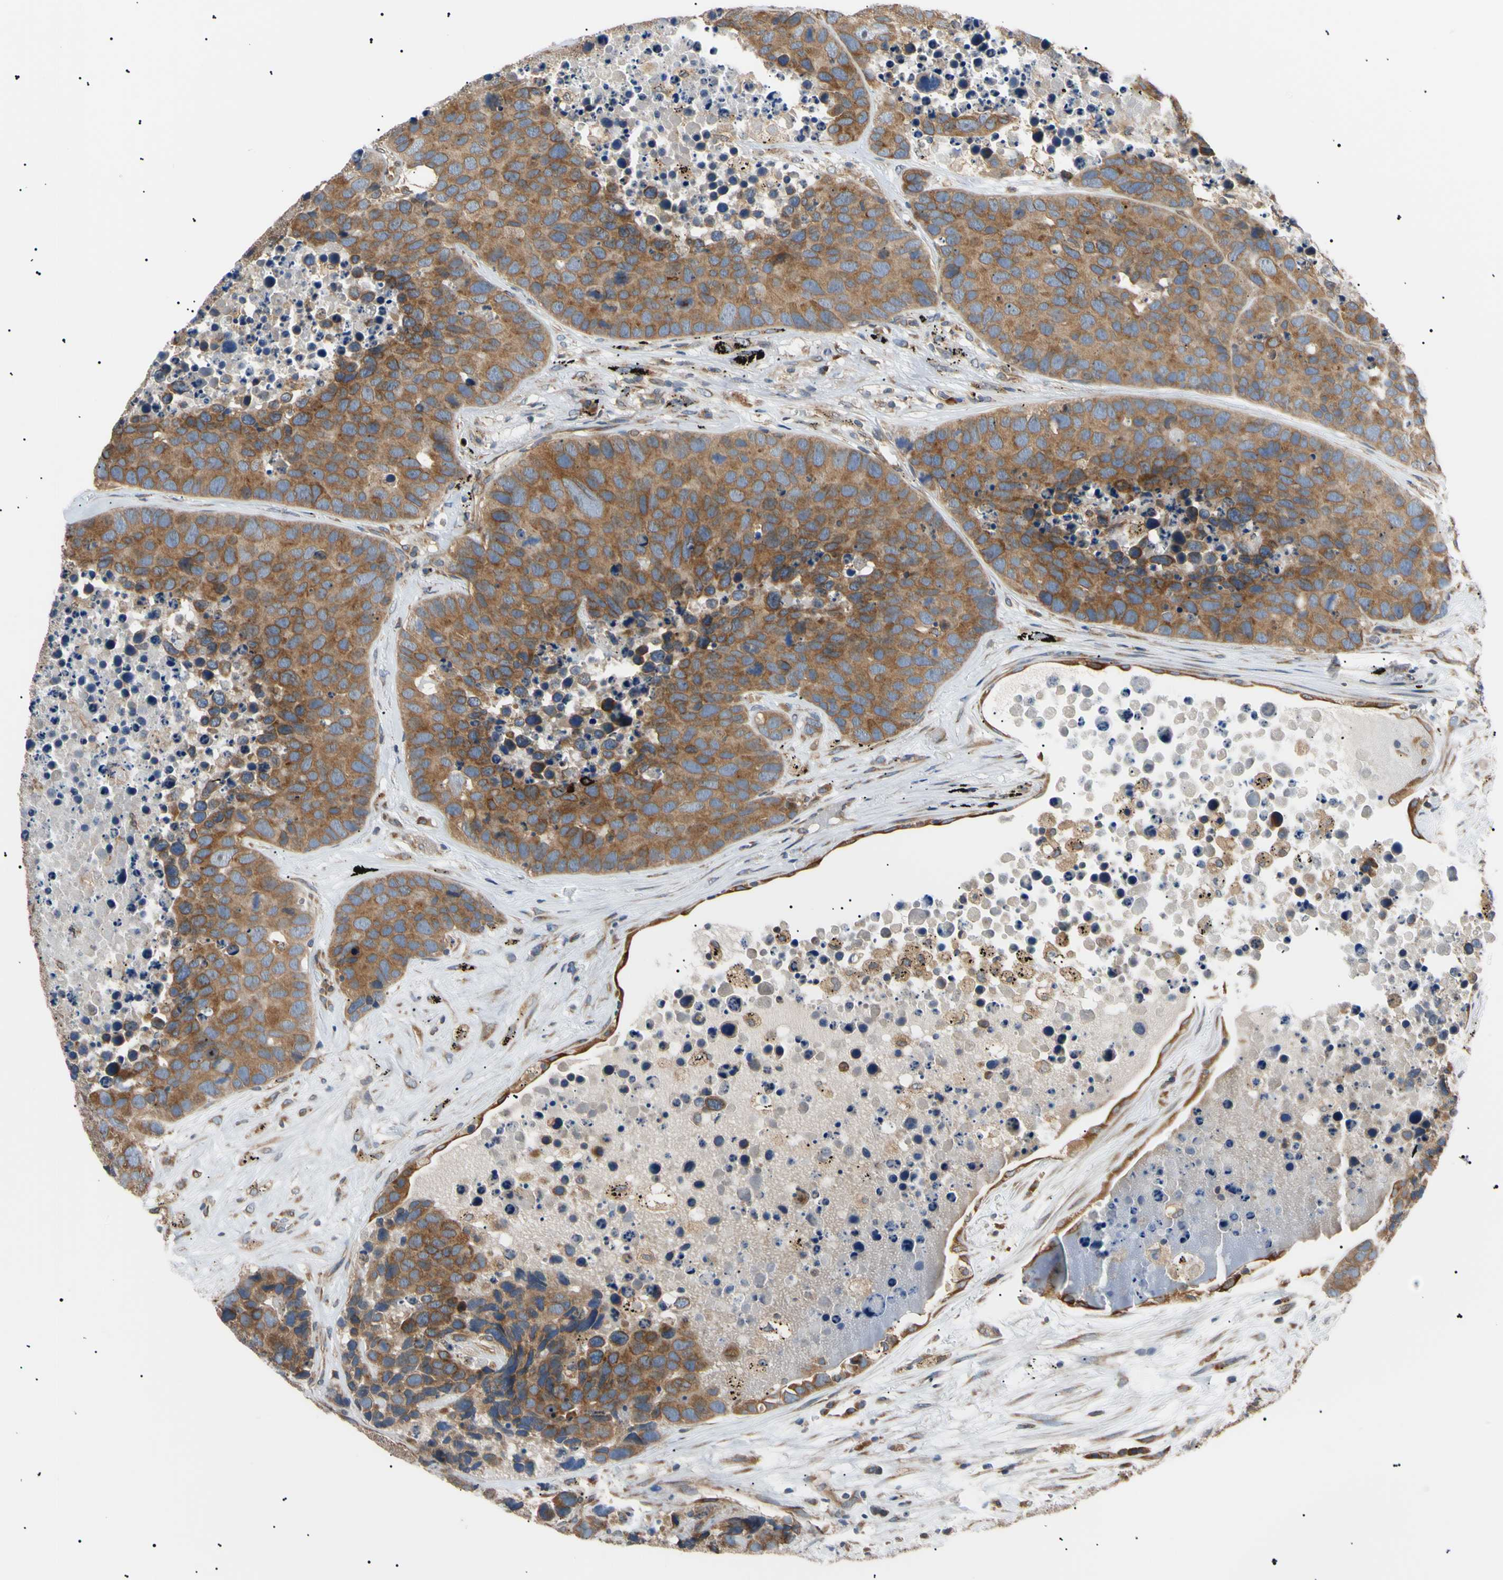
{"staining": {"intensity": "moderate", "quantity": ">75%", "location": "cytoplasmic/membranous"}, "tissue": "carcinoid", "cell_type": "Tumor cells", "image_type": "cancer", "snomed": [{"axis": "morphology", "description": "Carcinoid, malignant, NOS"}, {"axis": "topography", "description": "Lung"}], "caption": "Protein expression analysis of human carcinoid reveals moderate cytoplasmic/membranous positivity in about >75% of tumor cells. The staining was performed using DAB, with brown indicating positive protein expression. Nuclei are stained blue with hematoxylin.", "gene": "VAPA", "patient": {"sex": "male", "age": 60}}